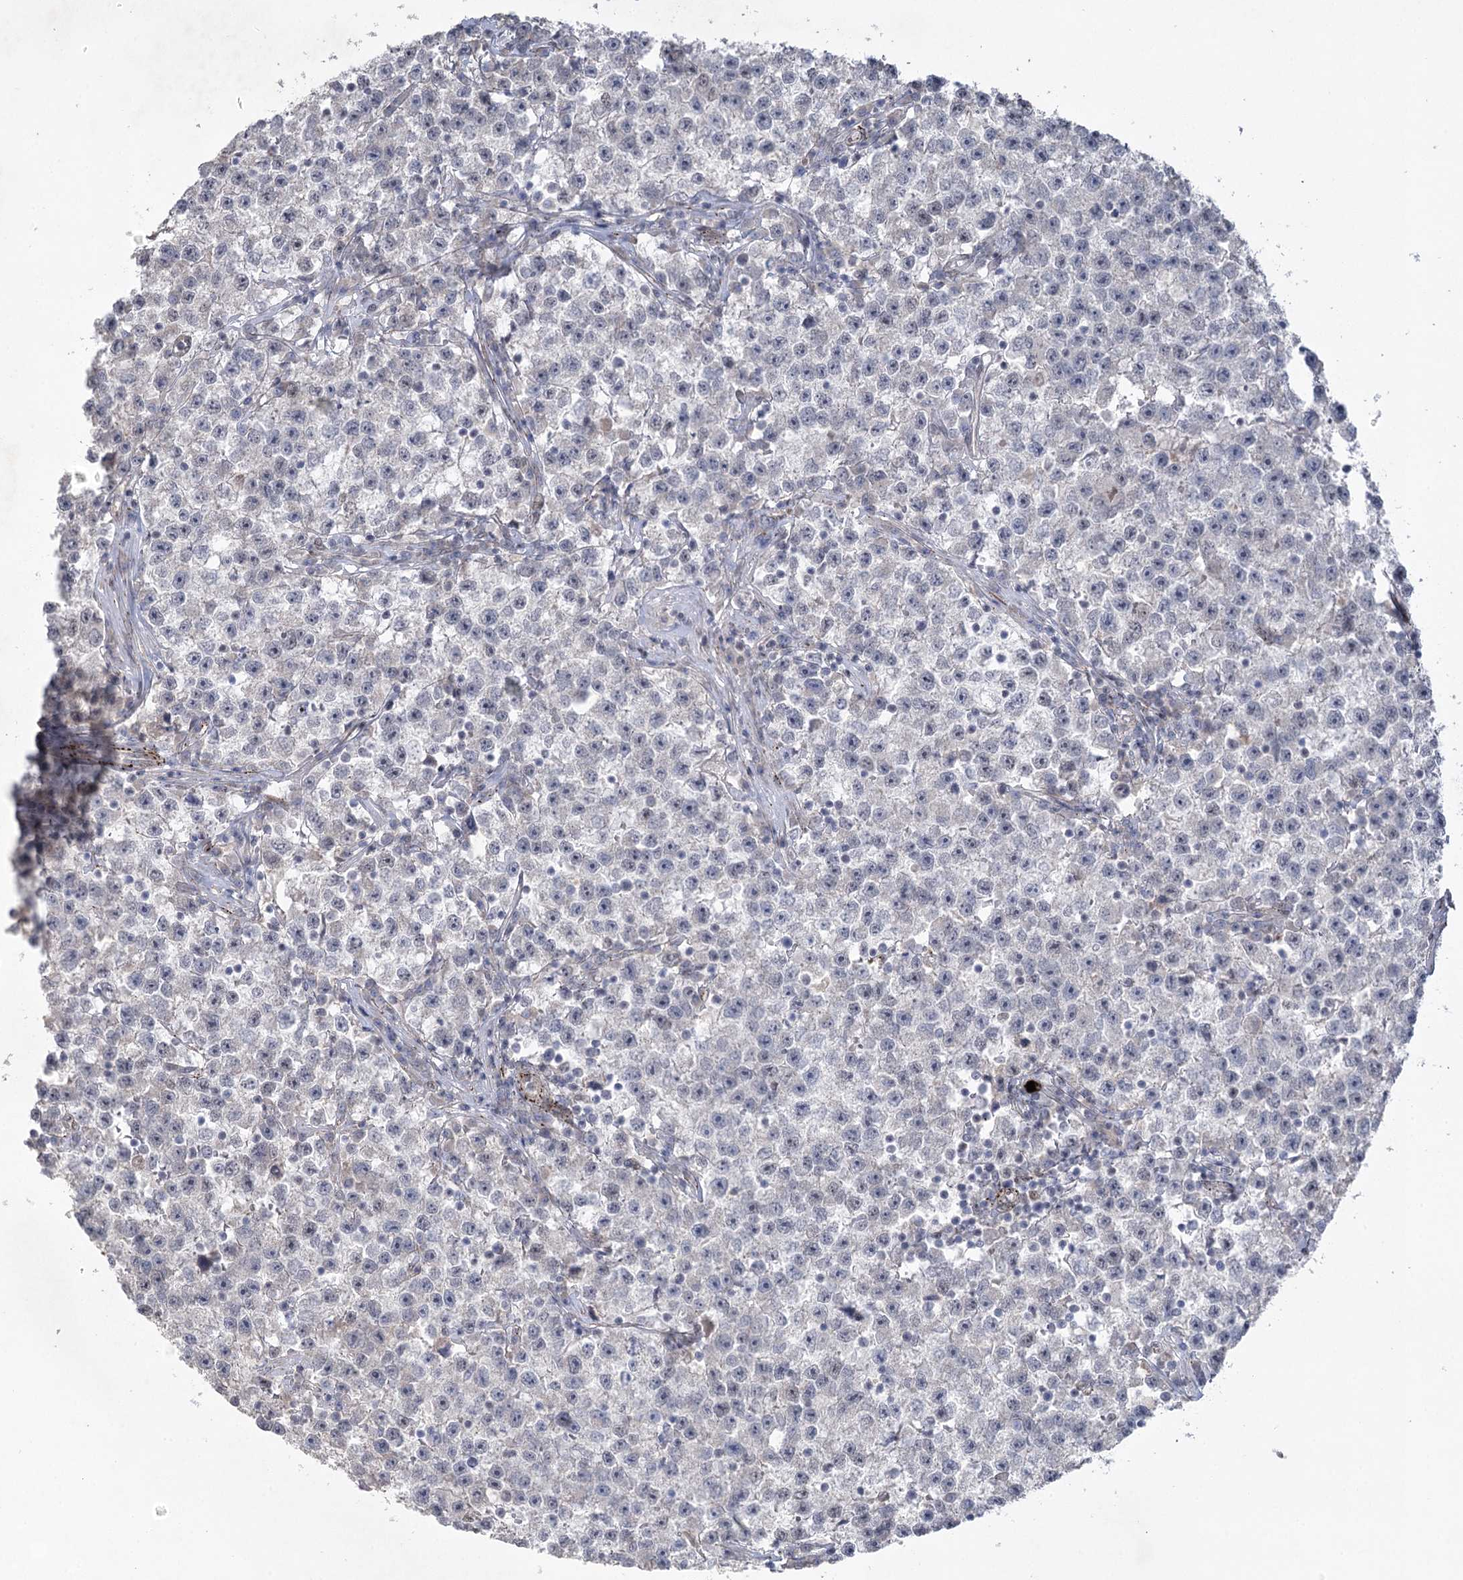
{"staining": {"intensity": "negative", "quantity": "none", "location": "none"}, "tissue": "testis cancer", "cell_type": "Tumor cells", "image_type": "cancer", "snomed": [{"axis": "morphology", "description": "Seminoma, NOS"}, {"axis": "topography", "description": "Testis"}], "caption": "Micrograph shows no protein expression in tumor cells of testis seminoma tissue.", "gene": "AMTN", "patient": {"sex": "male", "age": 22}}